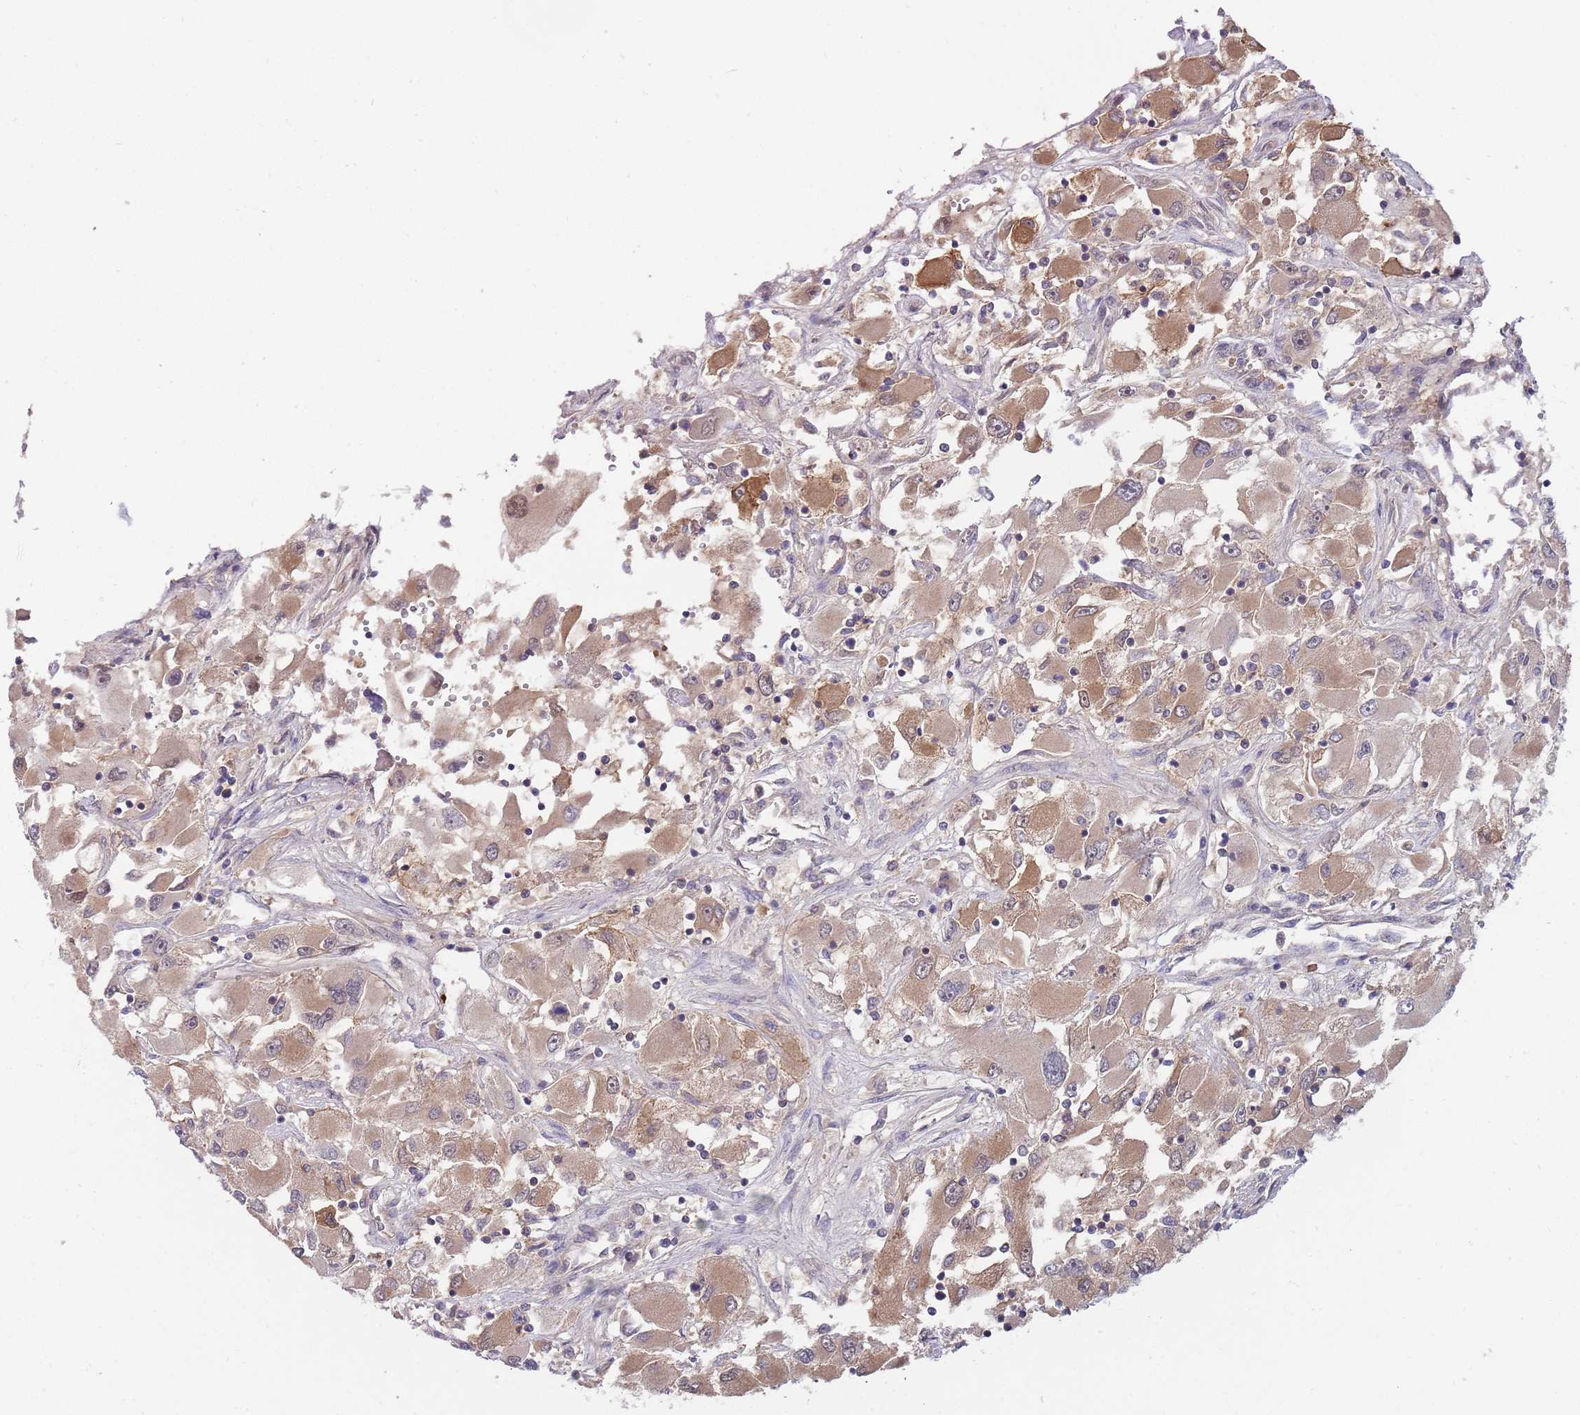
{"staining": {"intensity": "moderate", "quantity": ">75%", "location": "cytoplasmic/membranous"}, "tissue": "renal cancer", "cell_type": "Tumor cells", "image_type": "cancer", "snomed": [{"axis": "morphology", "description": "Adenocarcinoma, NOS"}, {"axis": "topography", "description": "Kidney"}], "caption": "Immunohistochemistry (DAB) staining of human renal cancer demonstrates moderate cytoplasmic/membranous protein expression in about >75% of tumor cells. Nuclei are stained in blue.", "gene": "GSDMD", "patient": {"sex": "female", "age": 52}}